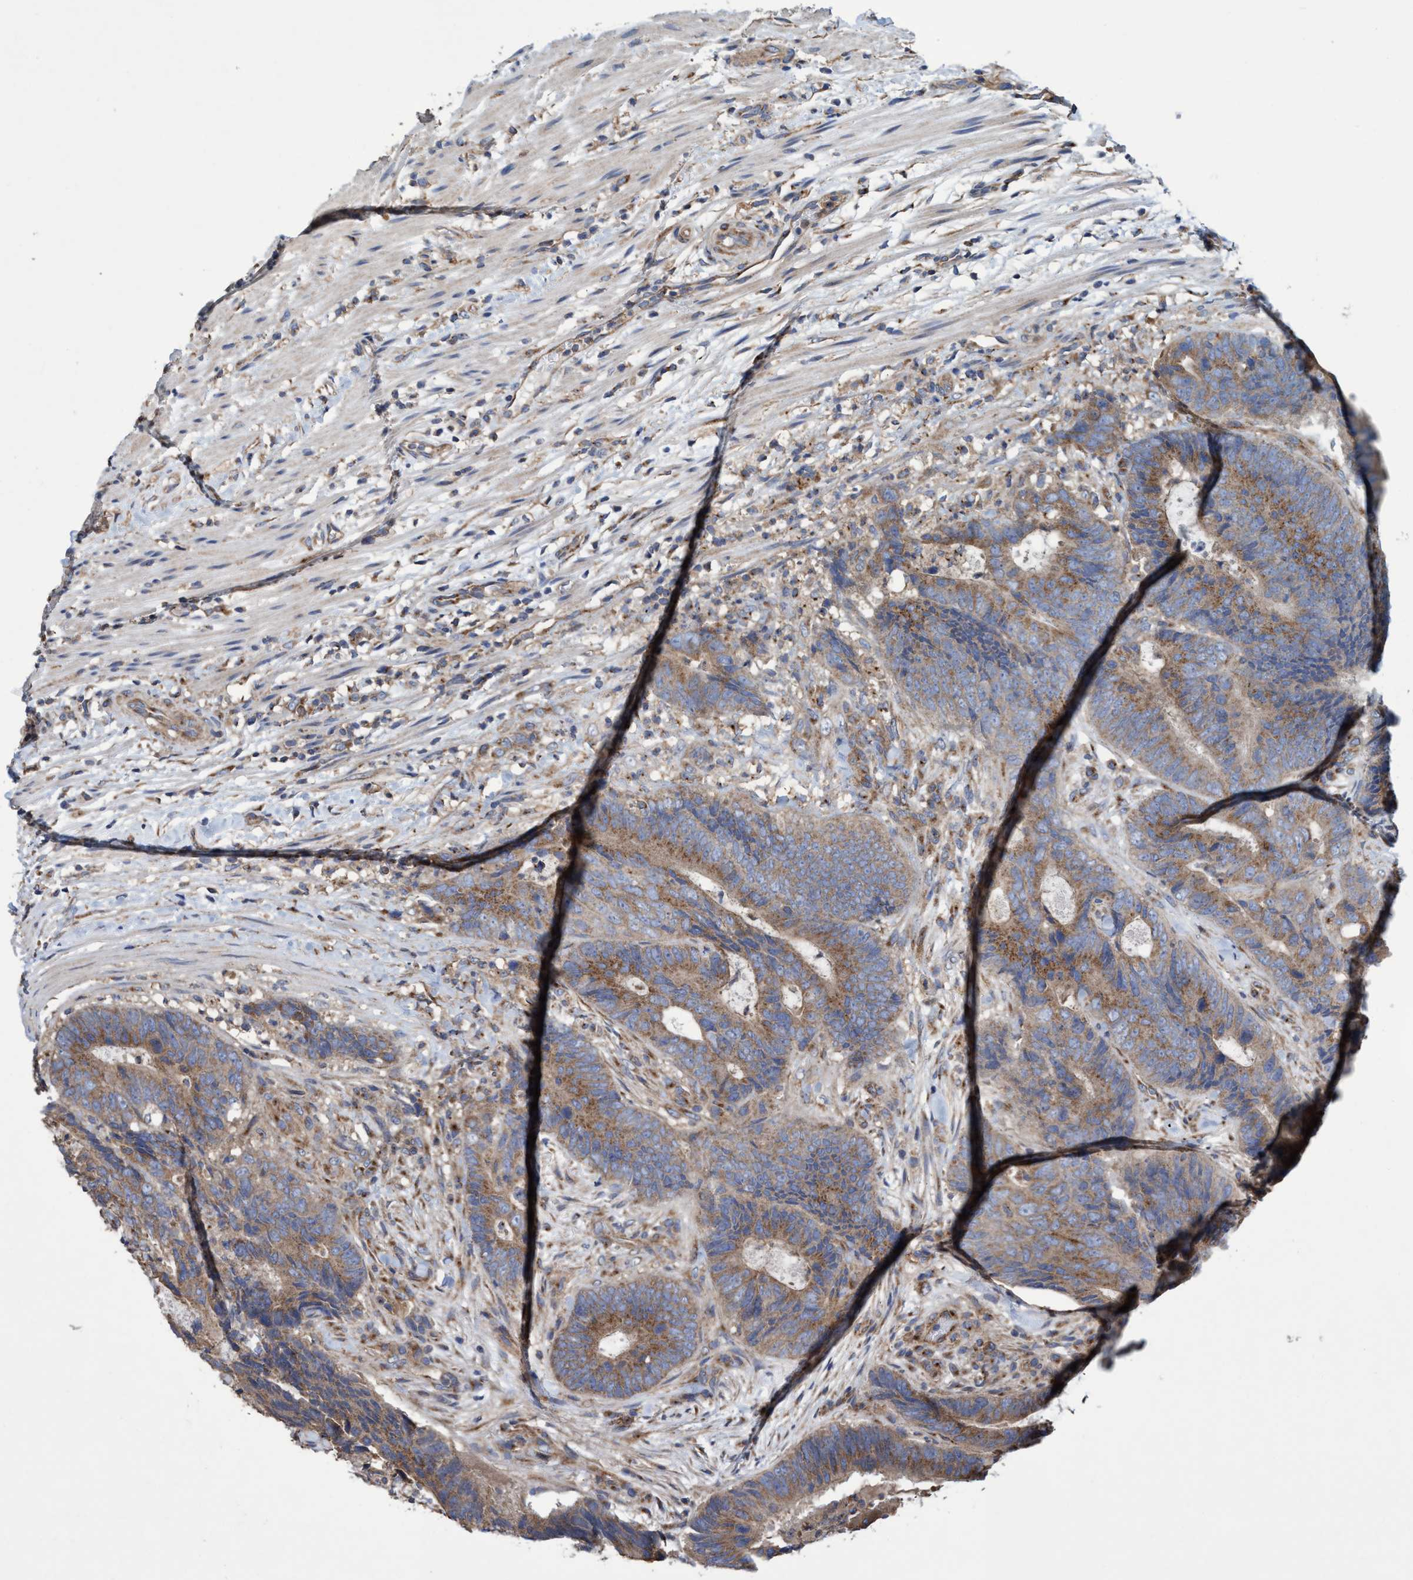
{"staining": {"intensity": "moderate", "quantity": ">75%", "location": "cytoplasmic/membranous"}, "tissue": "colorectal cancer", "cell_type": "Tumor cells", "image_type": "cancer", "snomed": [{"axis": "morphology", "description": "Adenocarcinoma, NOS"}, {"axis": "topography", "description": "Colon"}], "caption": "An image of adenocarcinoma (colorectal) stained for a protein displays moderate cytoplasmic/membranous brown staining in tumor cells.", "gene": "BICD2", "patient": {"sex": "male", "age": 56}}